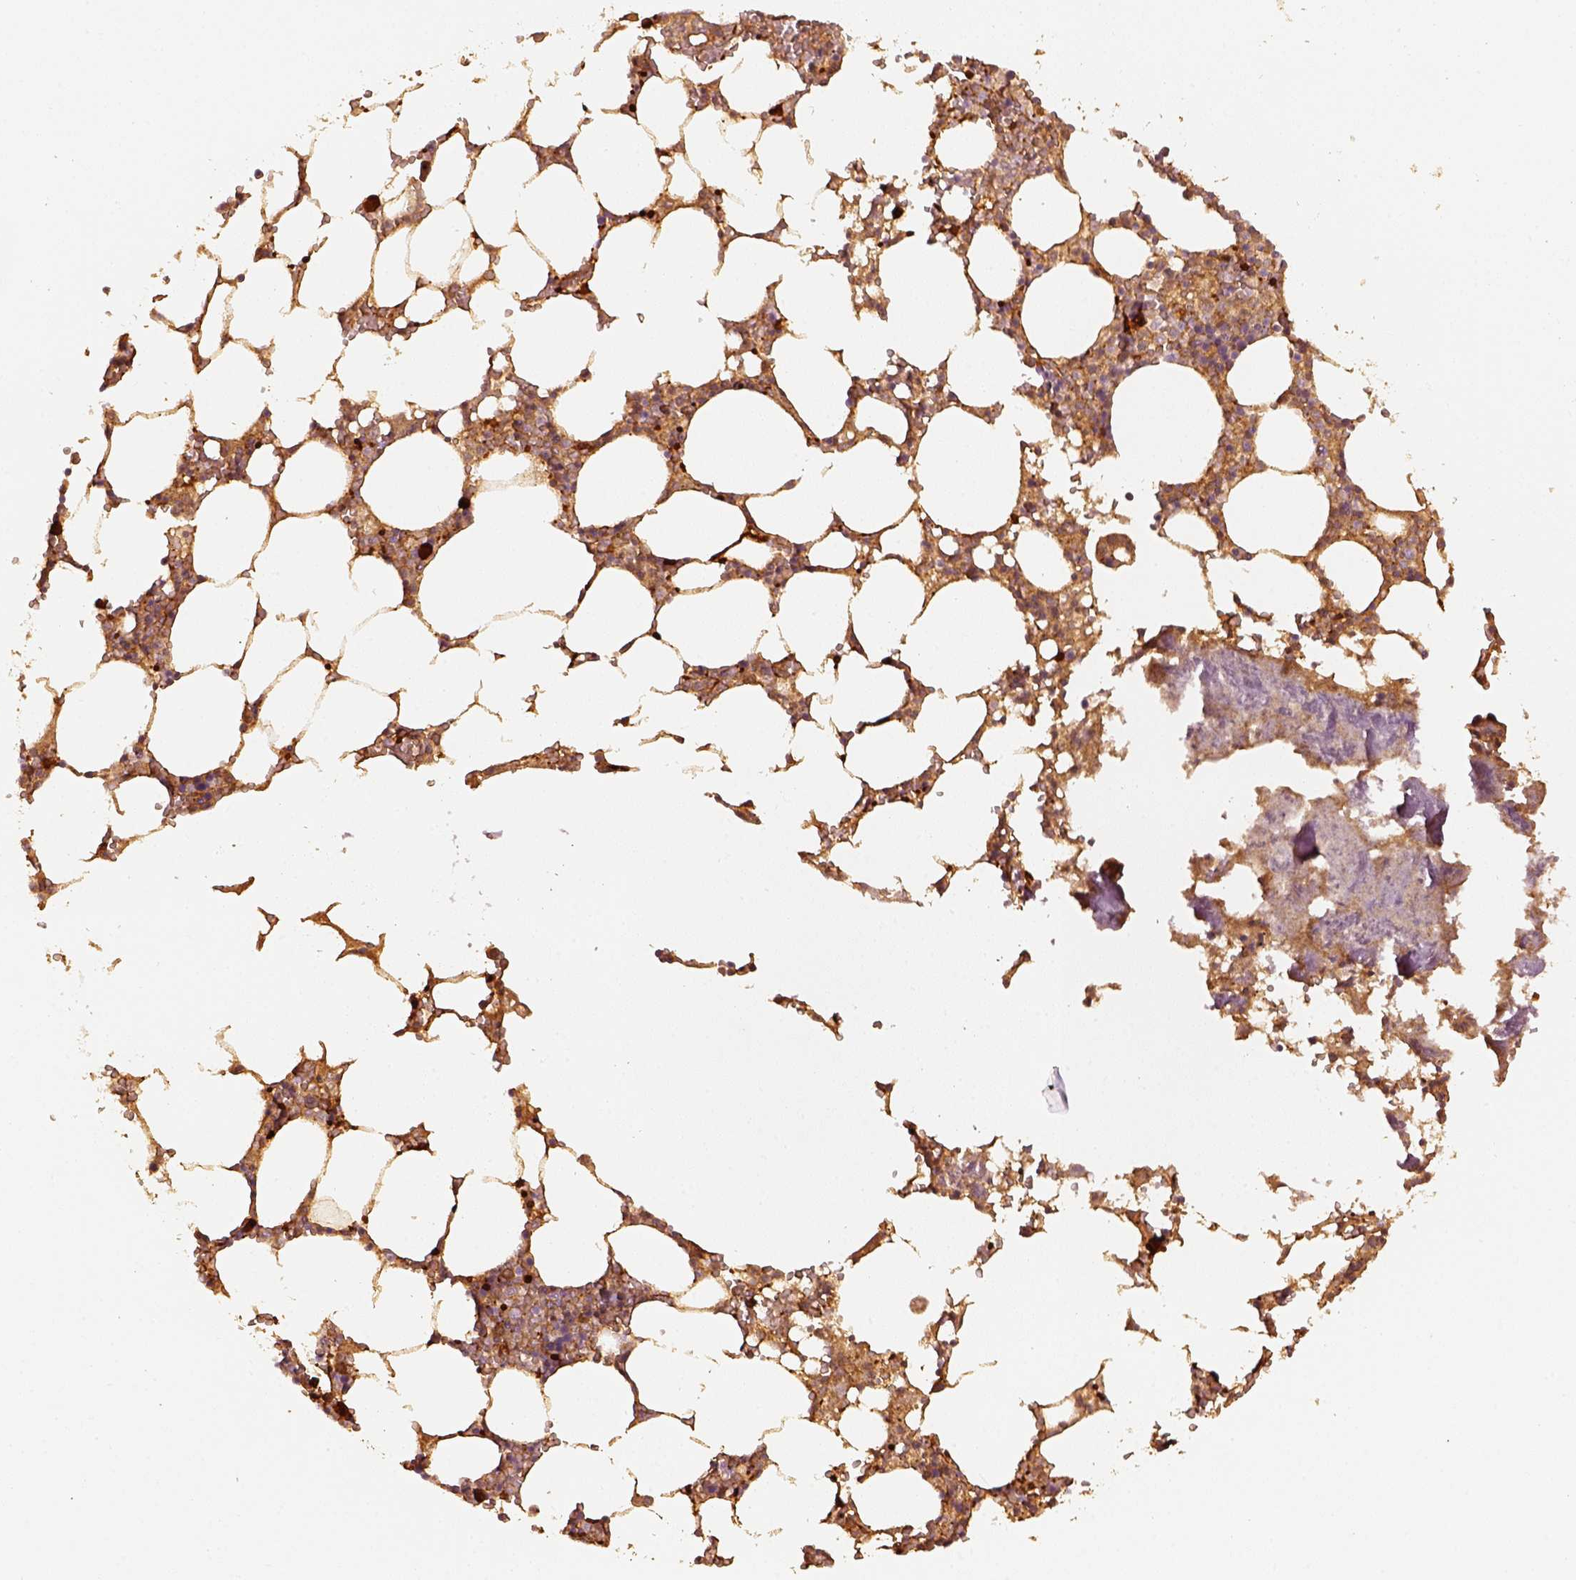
{"staining": {"intensity": "moderate", "quantity": ">75%", "location": "cytoplasmic/membranous"}, "tissue": "bone marrow", "cell_type": "Hematopoietic cells", "image_type": "normal", "snomed": [{"axis": "morphology", "description": "Normal tissue, NOS"}, {"axis": "topography", "description": "Bone marrow"}], "caption": "Bone marrow was stained to show a protein in brown. There is medium levels of moderate cytoplasmic/membranous expression in approximately >75% of hematopoietic cells. (brown staining indicates protein expression, while blue staining denotes nuclei).", "gene": "FSCN1", "patient": {"sex": "female", "age": 64}}